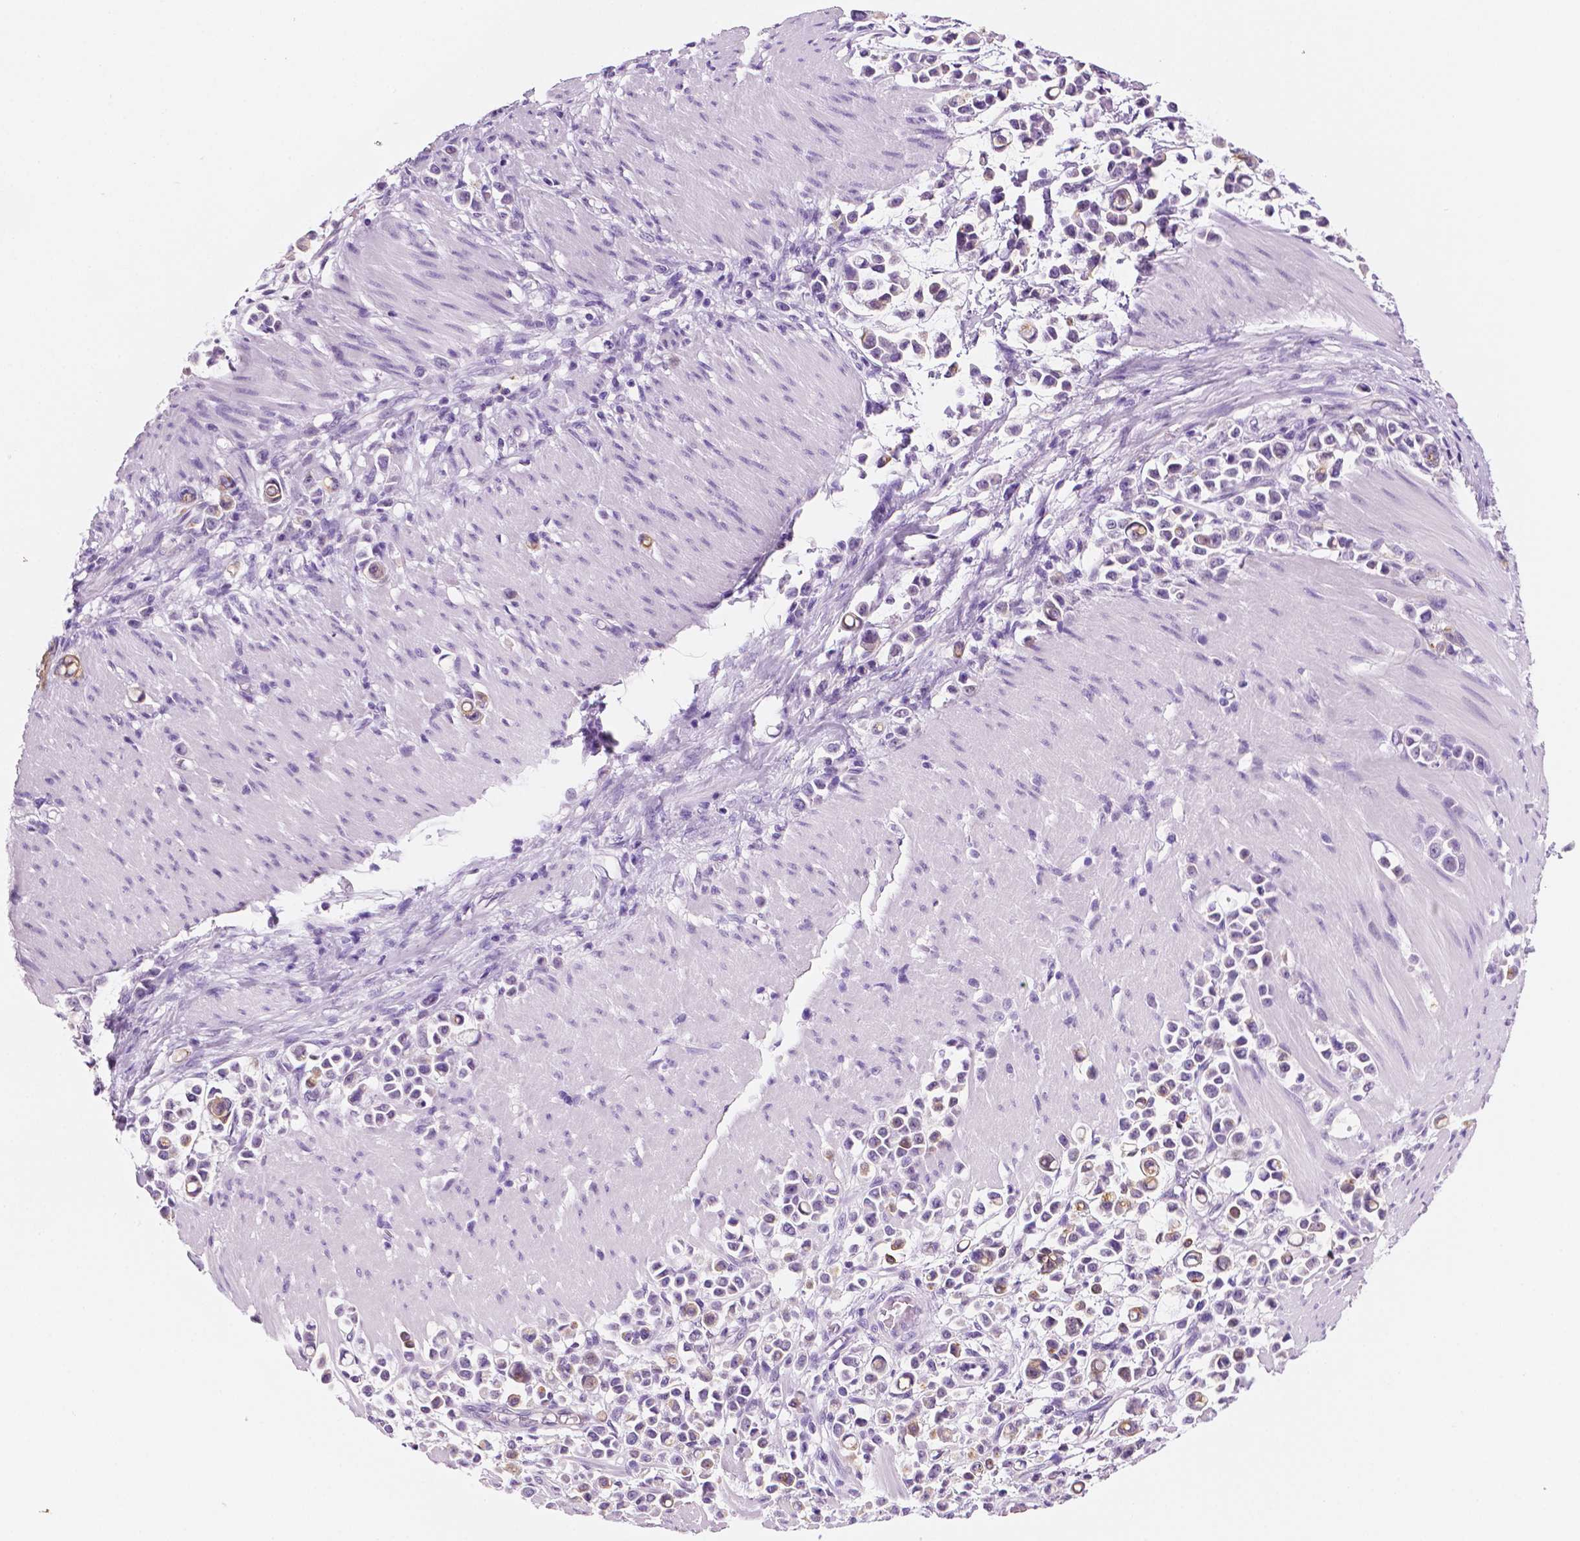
{"staining": {"intensity": "weak", "quantity": "<25%", "location": "cytoplasmic/membranous"}, "tissue": "stomach cancer", "cell_type": "Tumor cells", "image_type": "cancer", "snomed": [{"axis": "morphology", "description": "Adenocarcinoma, NOS"}, {"axis": "topography", "description": "Stomach"}], "caption": "Adenocarcinoma (stomach) was stained to show a protein in brown. There is no significant staining in tumor cells. (DAB (3,3'-diaminobenzidine) IHC, high magnification).", "gene": "PPL", "patient": {"sex": "male", "age": 82}}